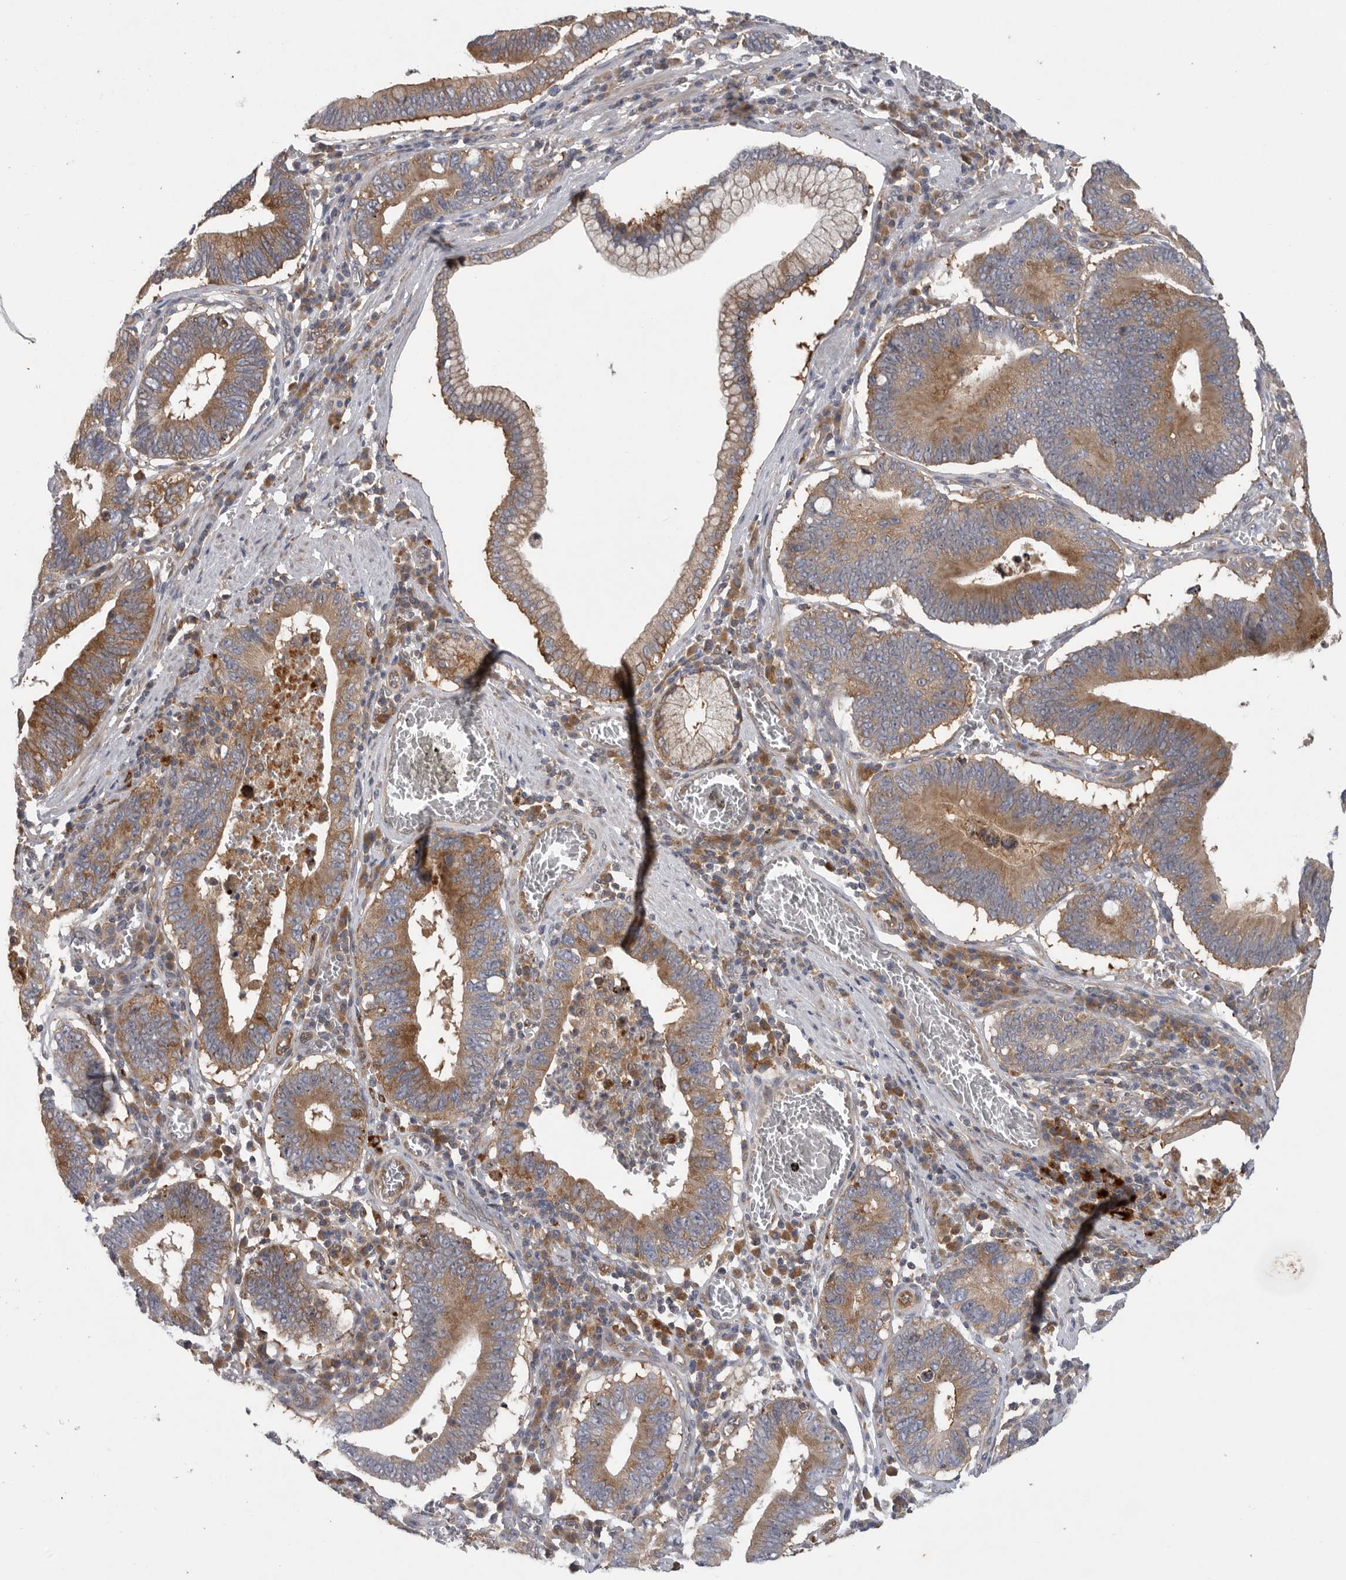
{"staining": {"intensity": "moderate", "quantity": ">75%", "location": "cytoplasmic/membranous"}, "tissue": "stomach cancer", "cell_type": "Tumor cells", "image_type": "cancer", "snomed": [{"axis": "morphology", "description": "Adenocarcinoma, NOS"}, {"axis": "topography", "description": "Stomach"}, {"axis": "topography", "description": "Gastric cardia"}], "caption": "Tumor cells demonstrate moderate cytoplasmic/membranous positivity in approximately >75% of cells in stomach cancer.", "gene": "C1orf109", "patient": {"sex": "male", "age": 59}}